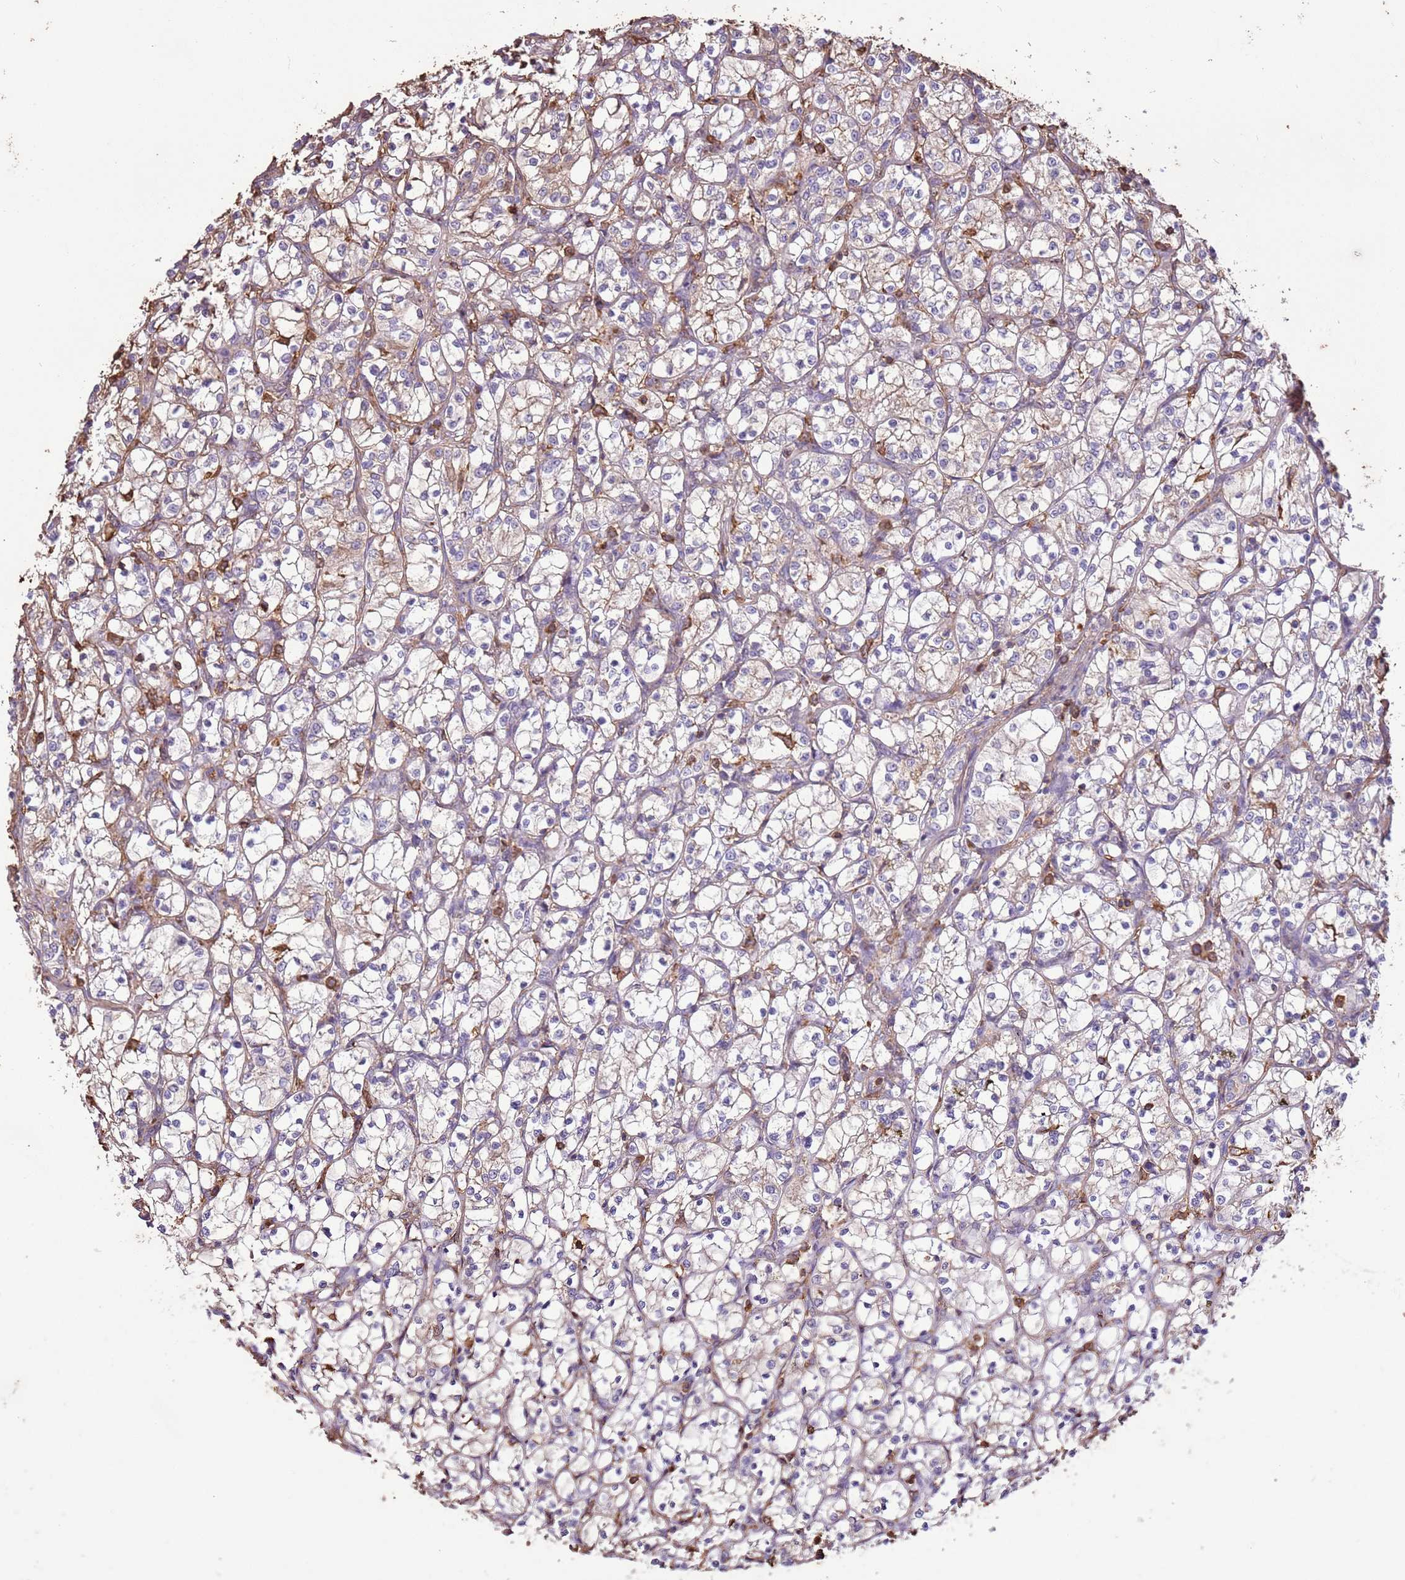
{"staining": {"intensity": "weak", "quantity": "<25%", "location": "cytoplasmic/membranous"}, "tissue": "renal cancer", "cell_type": "Tumor cells", "image_type": "cancer", "snomed": [{"axis": "morphology", "description": "Adenocarcinoma, NOS"}, {"axis": "topography", "description": "Kidney"}], "caption": "Immunohistochemical staining of renal cancer reveals no significant staining in tumor cells.", "gene": "ARL10", "patient": {"sex": "female", "age": 69}}